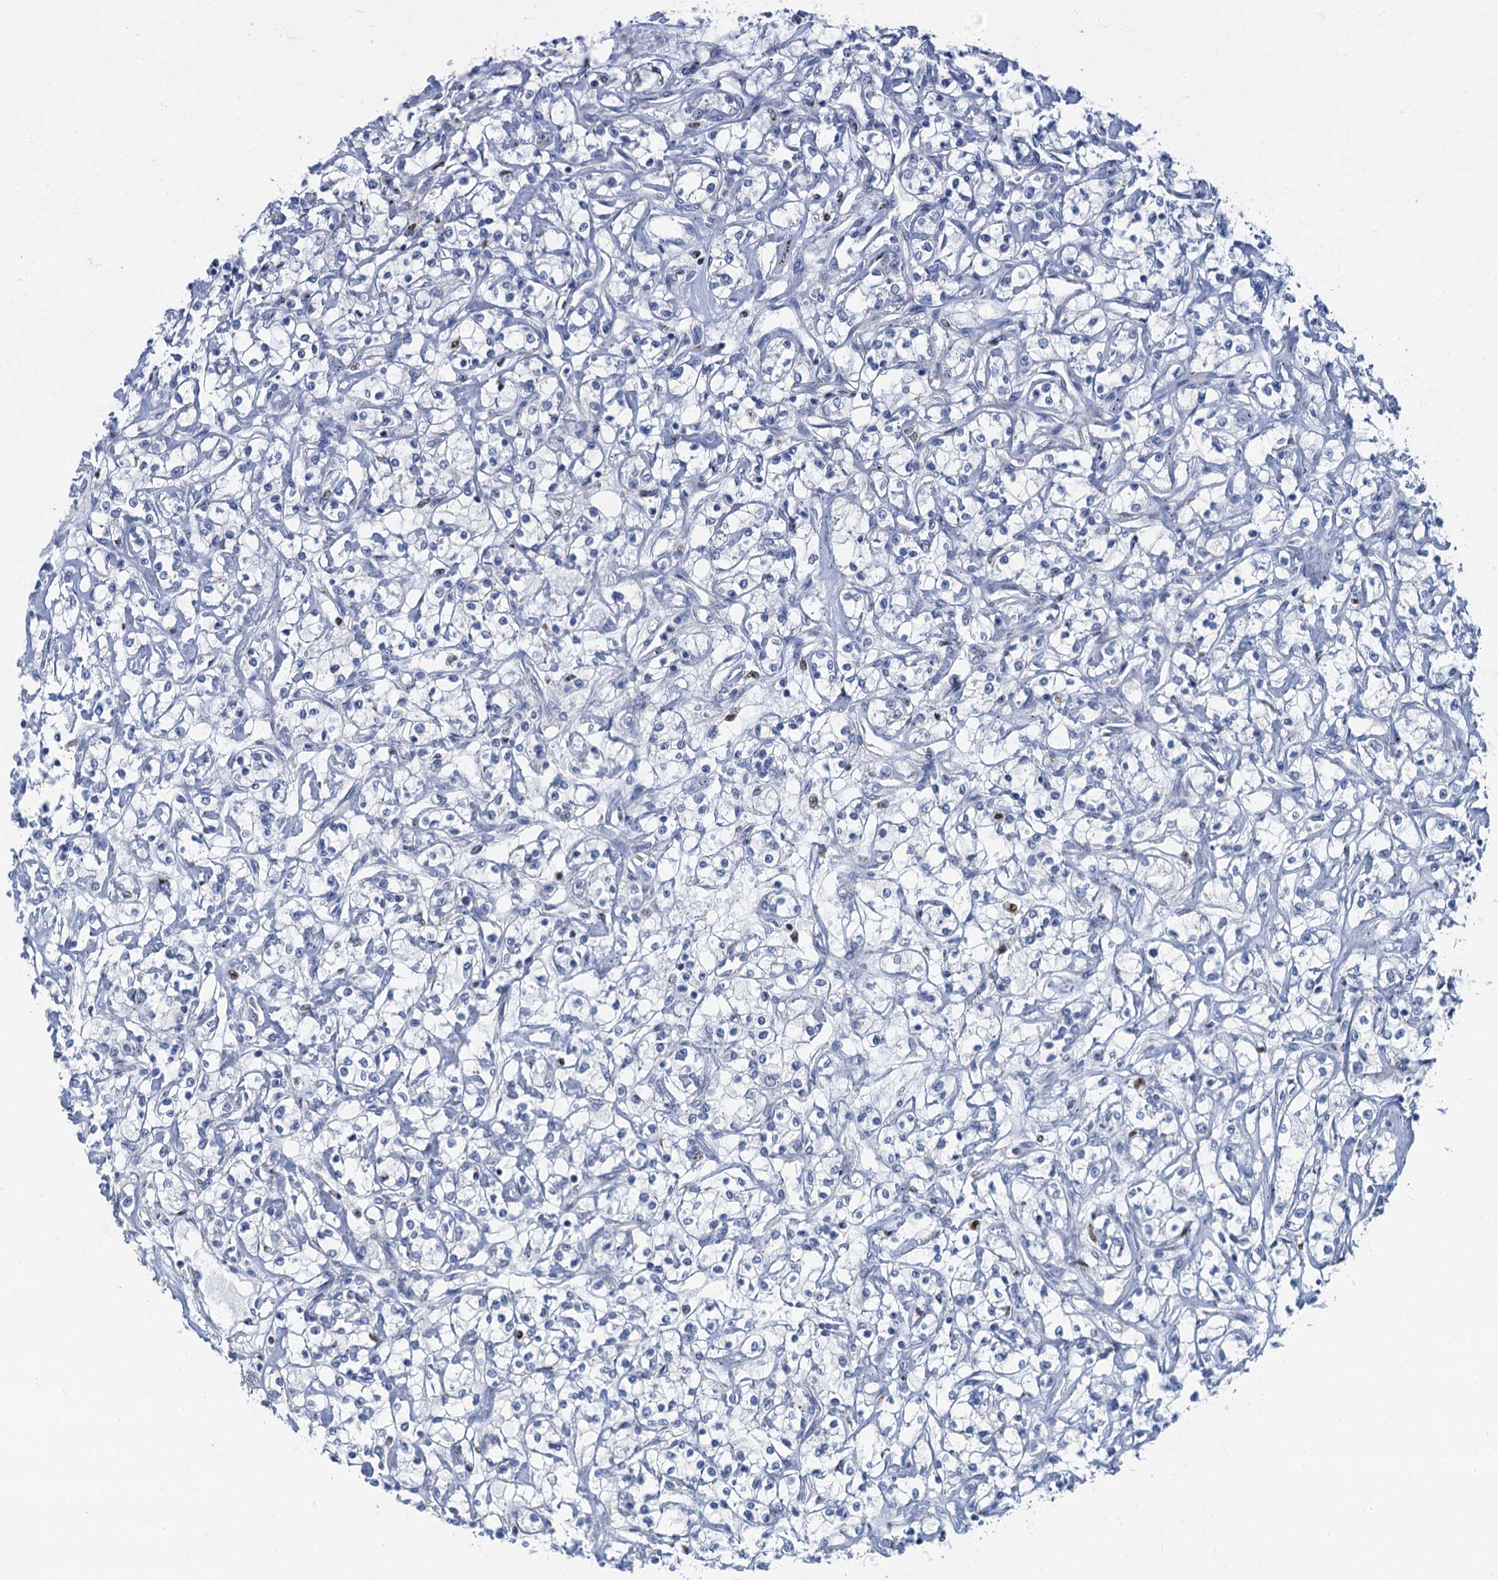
{"staining": {"intensity": "negative", "quantity": "none", "location": "none"}, "tissue": "renal cancer", "cell_type": "Tumor cells", "image_type": "cancer", "snomed": [{"axis": "morphology", "description": "Adenocarcinoma, NOS"}, {"axis": "topography", "description": "Kidney"}], "caption": "Immunohistochemistry of renal cancer (adenocarcinoma) shows no staining in tumor cells.", "gene": "LYPD3", "patient": {"sex": "female", "age": 59}}